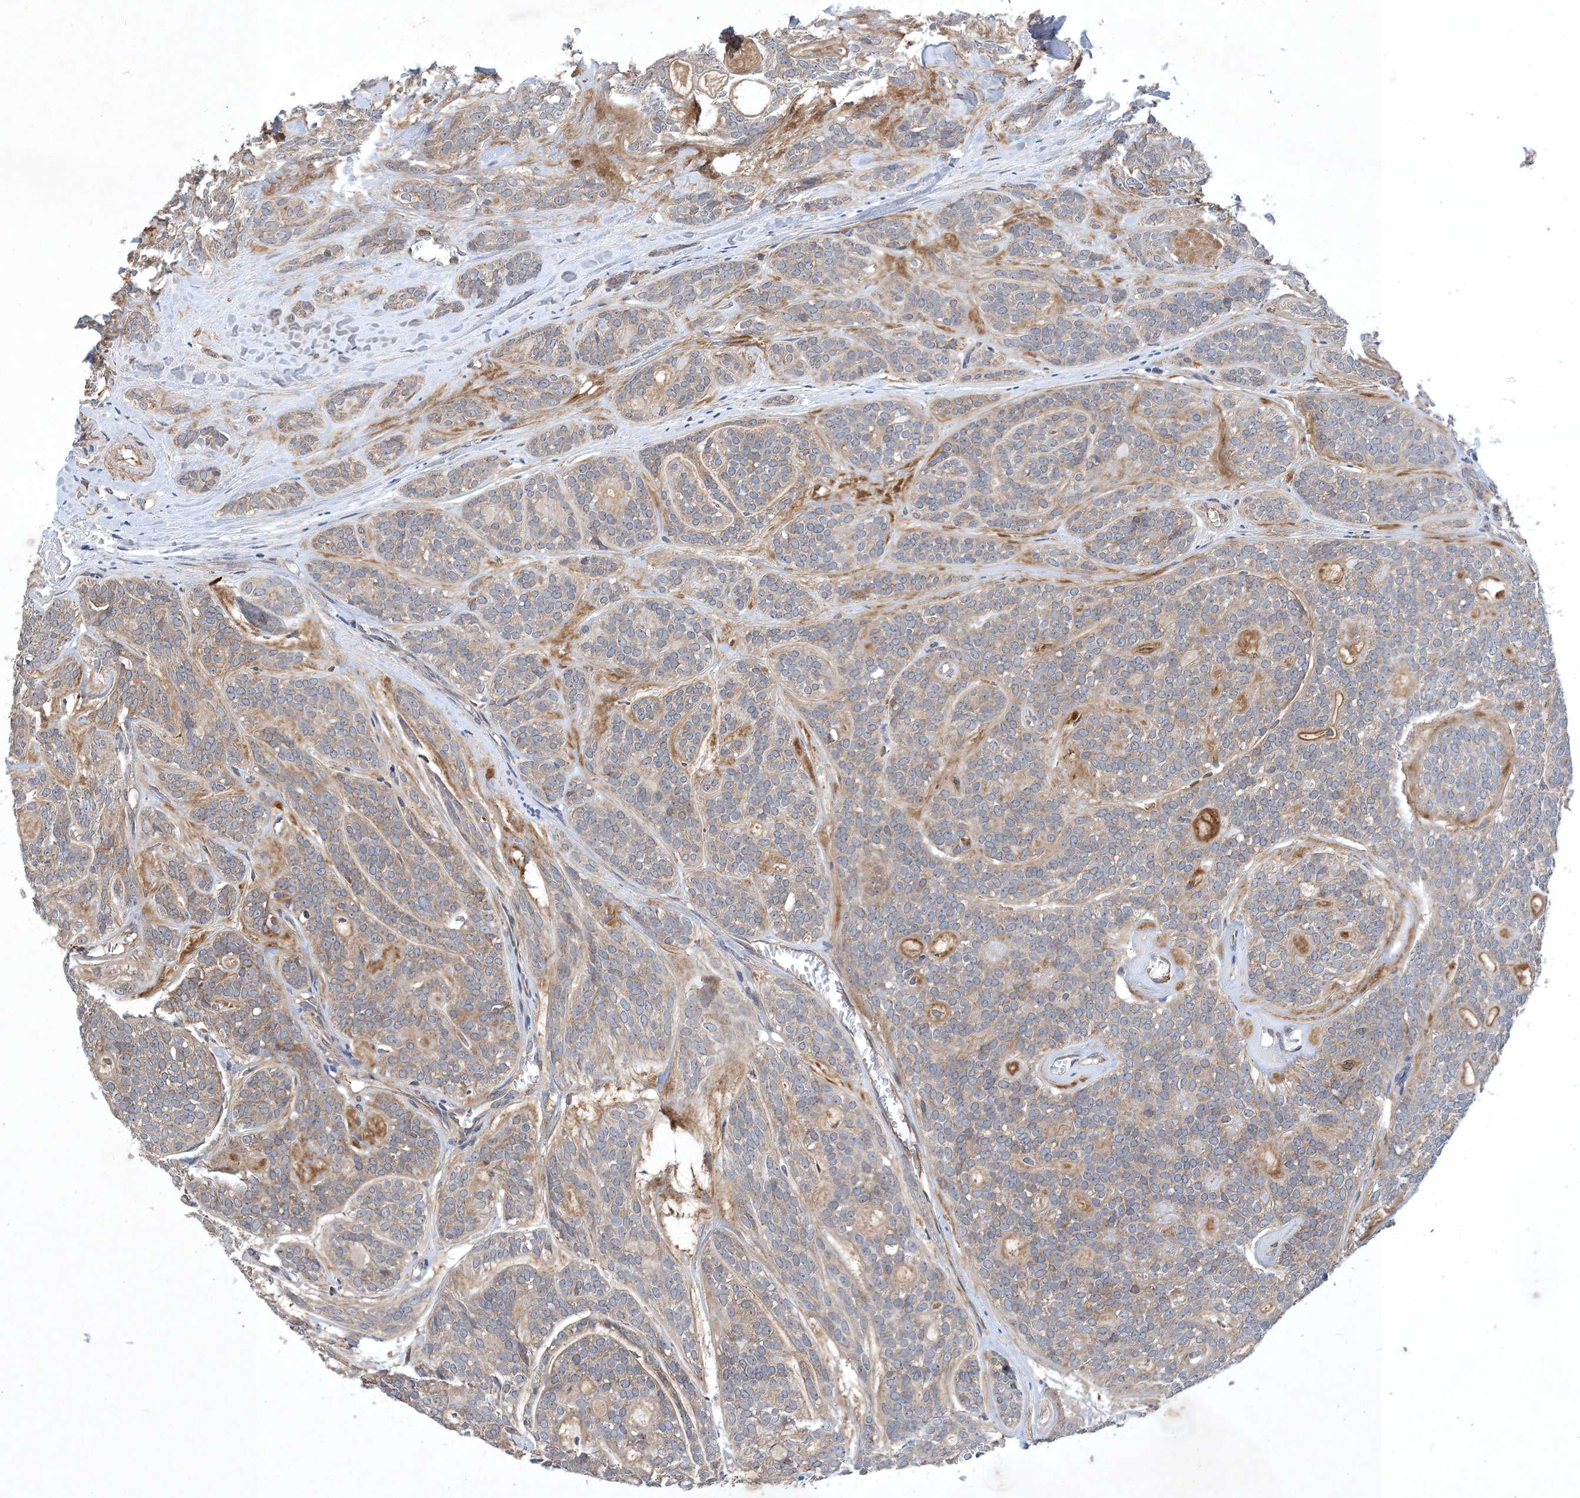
{"staining": {"intensity": "weak", "quantity": "<25%", "location": "cytoplasmic/membranous"}, "tissue": "head and neck cancer", "cell_type": "Tumor cells", "image_type": "cancer", "snomed": [{"axis": "morphology", "description": "Adenocarcinoma, NOS"}, {"axis": "topography", "description": "Head-Neck"}], "caption": "IHC image of head and neck adenocarcinoma stained for a protein (brown), which demonstrates no expression in tumor cells.", "gene": "STK19", "patient": {"sex": "male", "age": 66}}